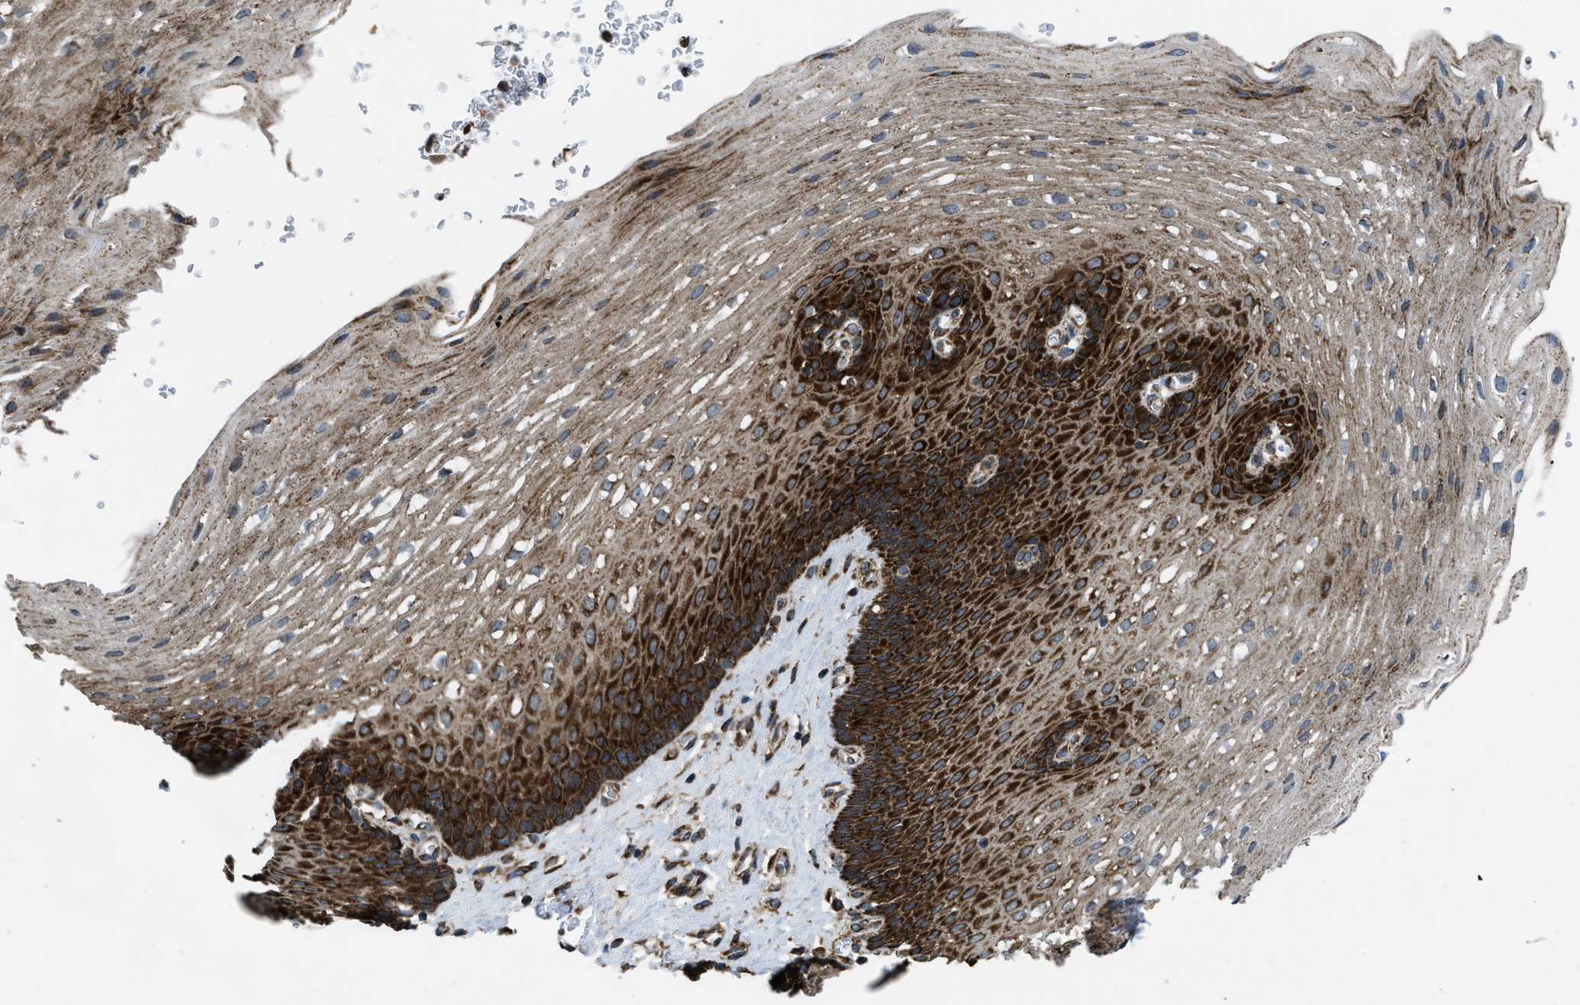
{"staining": {"intensity": "strong", "quantity": ">75%", "location": "cytoplasmic/membranous"}, "tissue": "esophagus", "cell_type": "Squamous epithelial cells", "image_type": "normal", "snomed": [{"axis": "morphology", "description": "Normal tissue, NOS"}, {"axis": "topography", "description": "Esophagus"}], "caption": "Immunohistochemistry (DAB (3,3'-diaminobenzidine)) staining of unremarkable esophagus exhibits strong cytoplasmic/membranous protein expression in approximately >75% of squamous epithelial cells.", "gene": "PER3", "patient": {"sex": "male", "age": 48}}